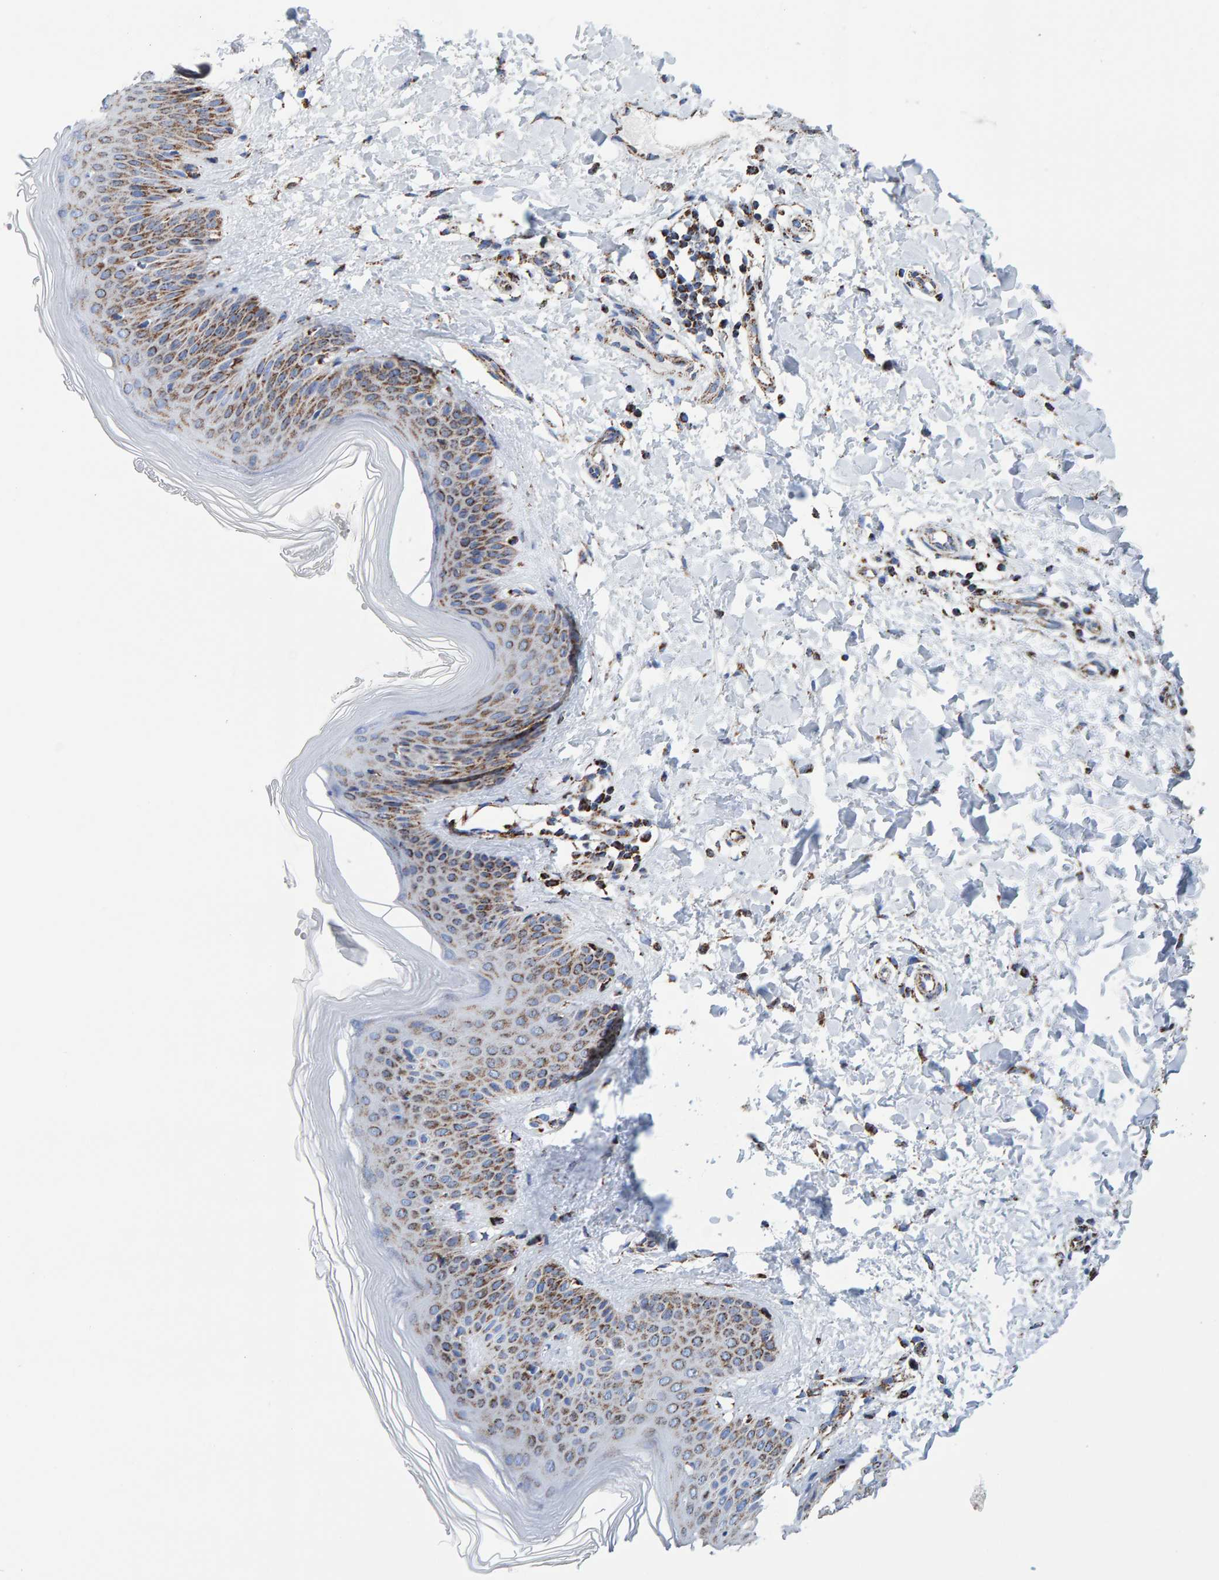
{"staining": {"intensity": "moderate", "quantity": ">75%", "location": "cytoplasmic/membranous"}, "tissue": "skin", "cell_type": "Fibroblasts", "image_type": "normal", "snomed": [{"axis": "morphology", "description": "Normal tissue, NOS"}, {"axis": "morphology", "description": "Malignant melanoma, Metastatic site"}, {"axis": "topography", "description": "Skin"}], "caption": "Immunohistochemical staining of unremarkable human skin reveals moderate cytoplasmic/membranous protein expression in about >75% of fibroblasts. (Brightfield microscopy of DAB IHC at high magnification).", "gene": "ENSG00000262660", "patient": {"sex": "male", "age": 41}}